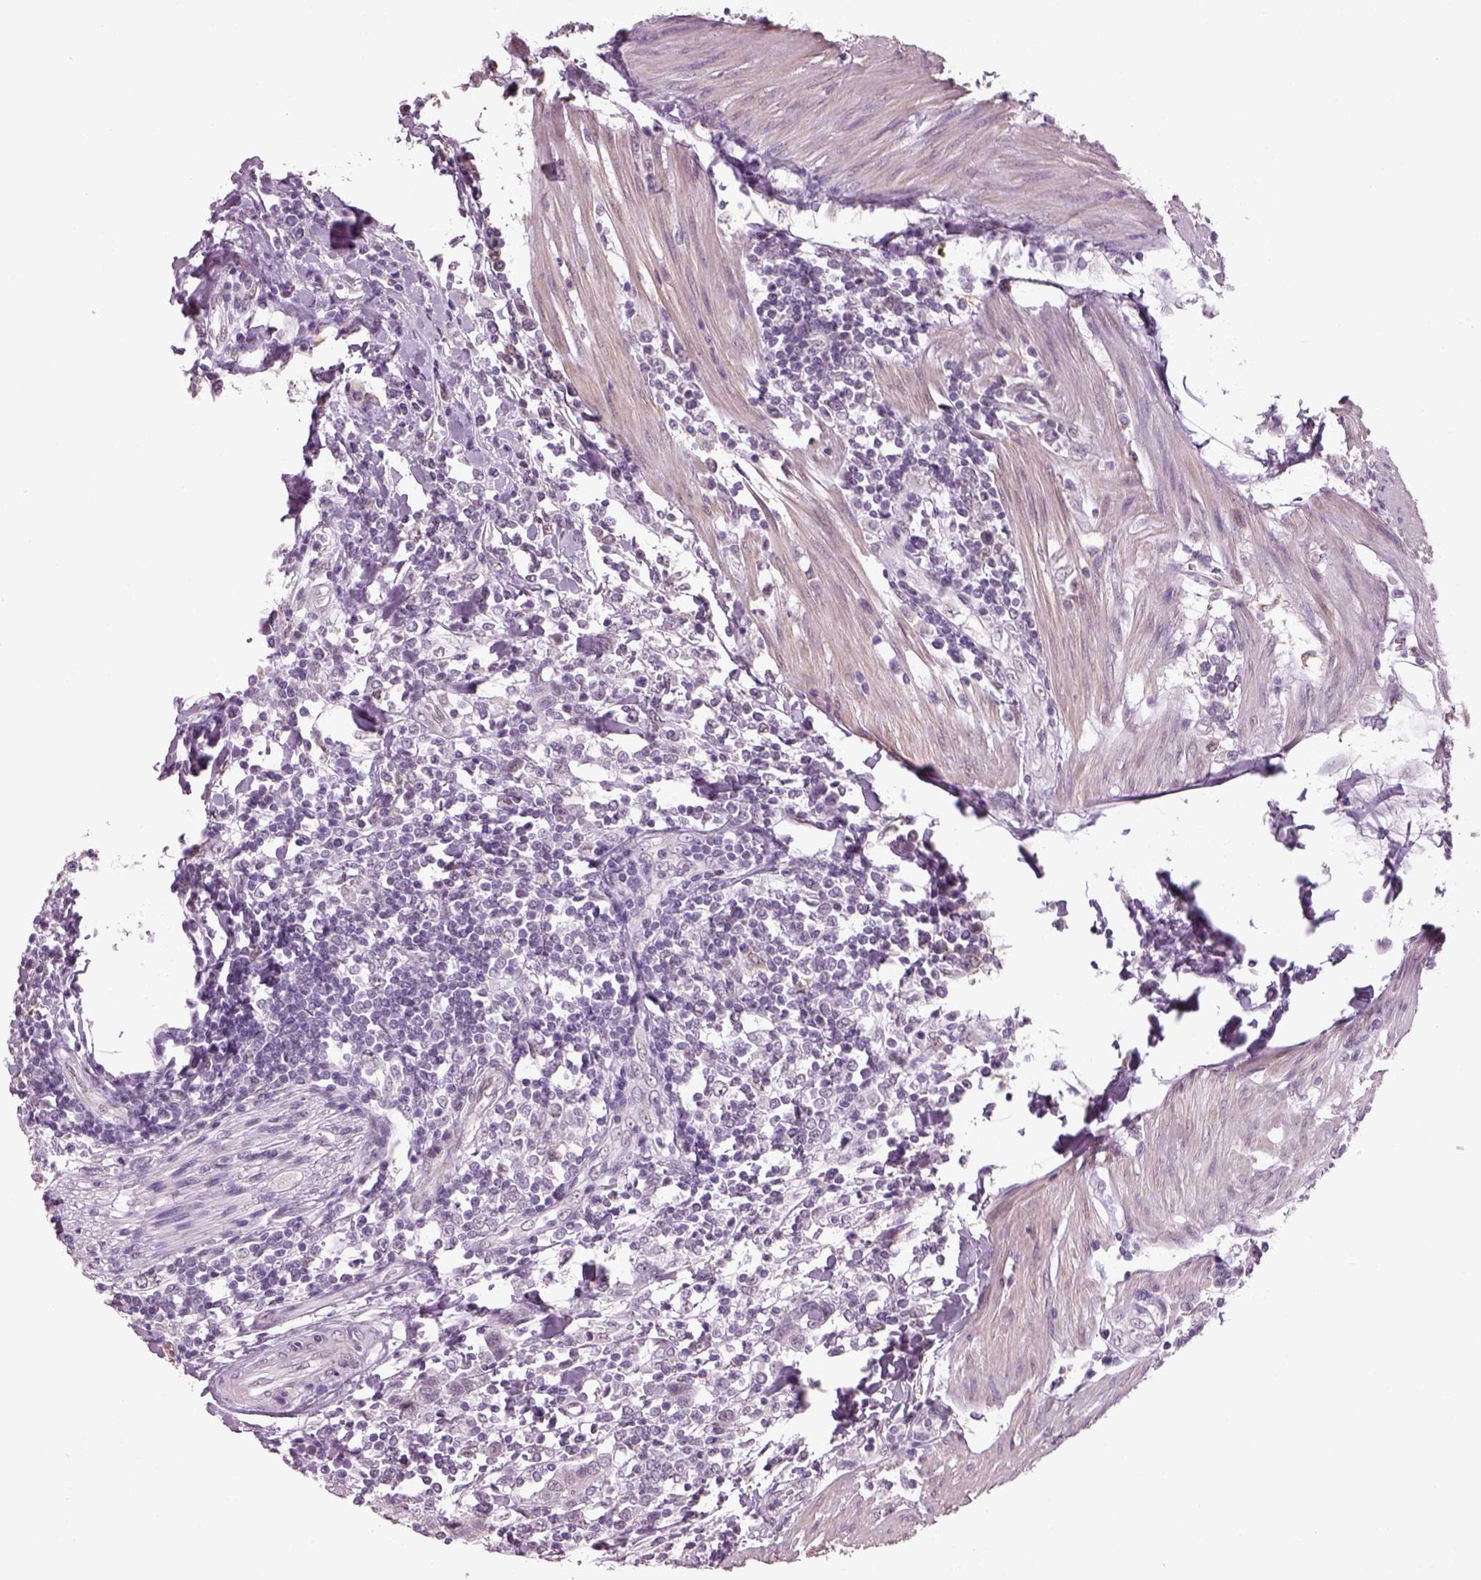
{"staining": {"intensity": "negative", "quantity": "none", "location": "none"}, "tissue": "urothelial cancer", "cell_type": "Tumor cells", "image_type": "cancer", "snomed": [{"axis": "morphology", "description": "Urothelial carcinoma, High grade"}, {"axis": "topography", "description": "Urinary bladder"}], "caption": "Immunohistochemical staining of urothelial cancer shows no significant positivity in tumor cells.", "gene": "NAT8", "patient": {"sex": "female", "age": 58}}